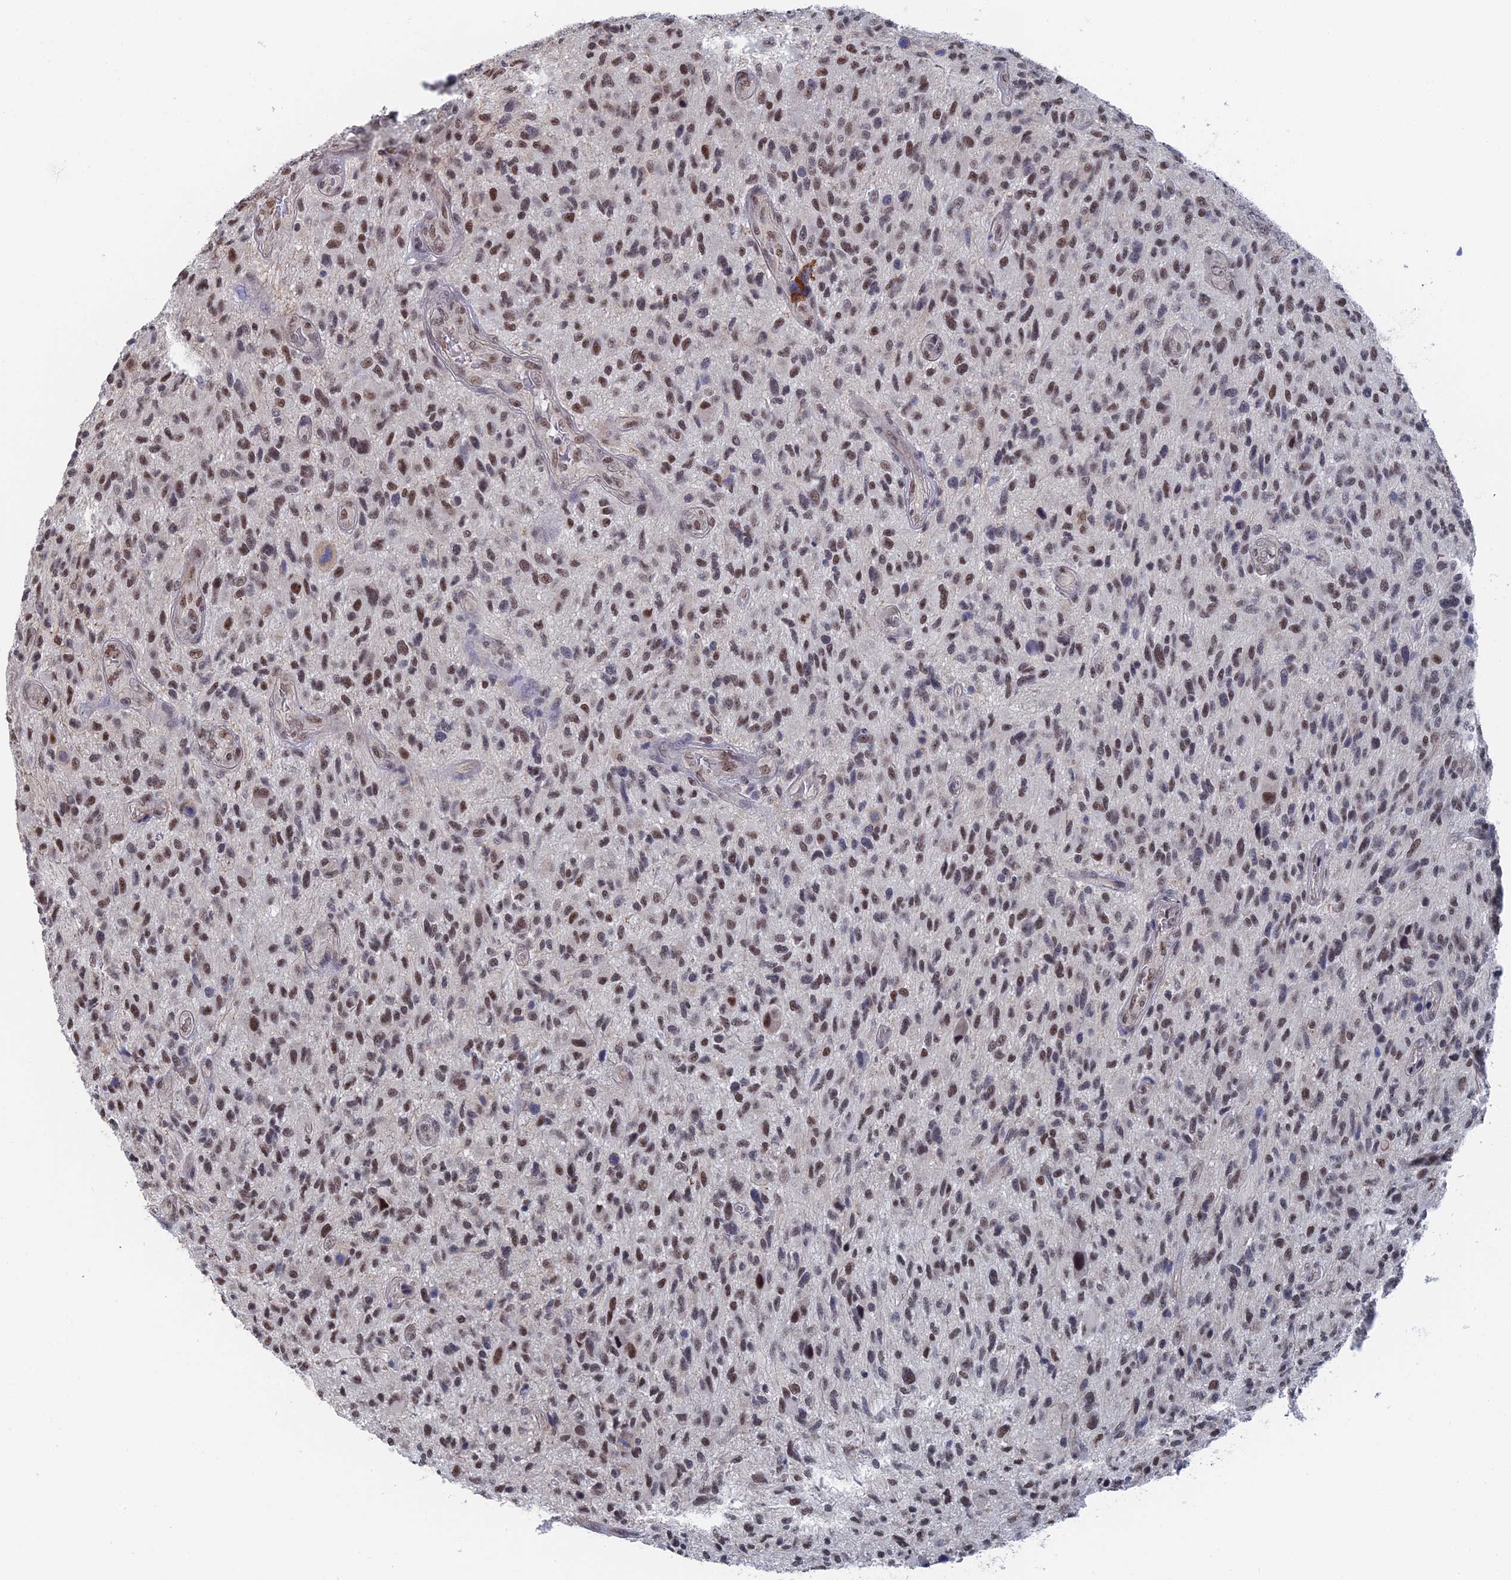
{"staining": {"intensity": "moderate", "quantity": "25%-75%", "location": "nuclear"}, "tissue": "glioma", "cell_type": "Tumor cells", "image_type": "cancer", "snomed": [{"axis": "morphology", "description": "Glioma, malignant, High grade"}, {"axis": "topography", "description": "Brain"}], "caption": "Immunohistochemical staining of high-grade glioma (malignant) reveals medium levels of moderate nuclear expression in approximately 25%-75% of tumor cells.", "gene": "TSSC4", "patient": {"sex": "male", "age": 47}}